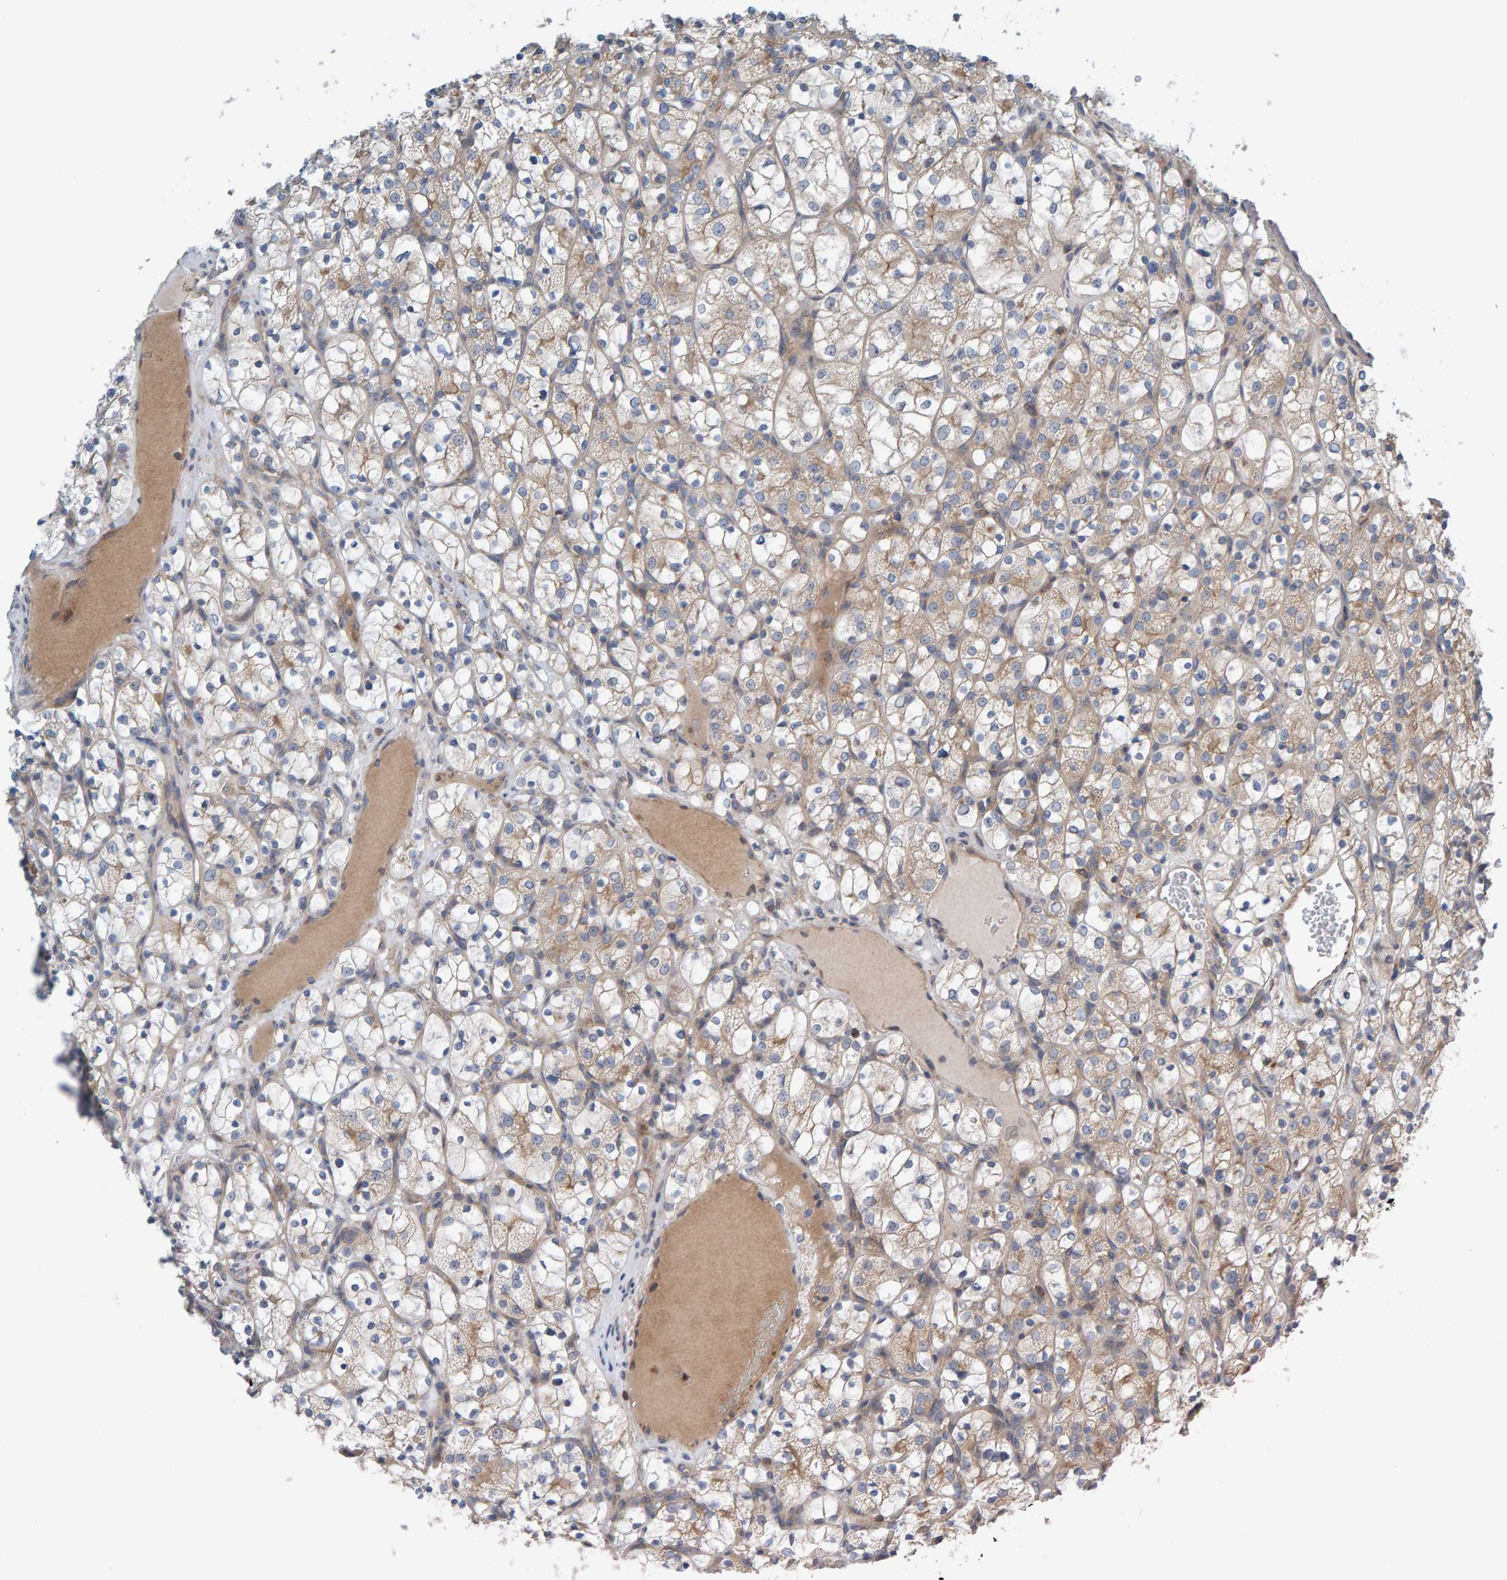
{"staining": {"intensity": "weak", "quantity": "25%-75%", "location": "cytoplasmic/membranous"}, "tissue": "renal cancer", "cell_type": "Tumor cells", "image_type": "cancer", "snomed": [{"axis": "morphology", "description": "Adenocarcinoma, NOS"}, {"axis": "topography", "description": "Kidney"}], "caption": "Renal adenocarcinoma stained with immunohistochemistry (IHC) shows weak cytoplasmic/membranous positivity in about 25%-75% of tumor cells.", "gene": "CCM2", "patient": {"sex": "female", "age": 69}}